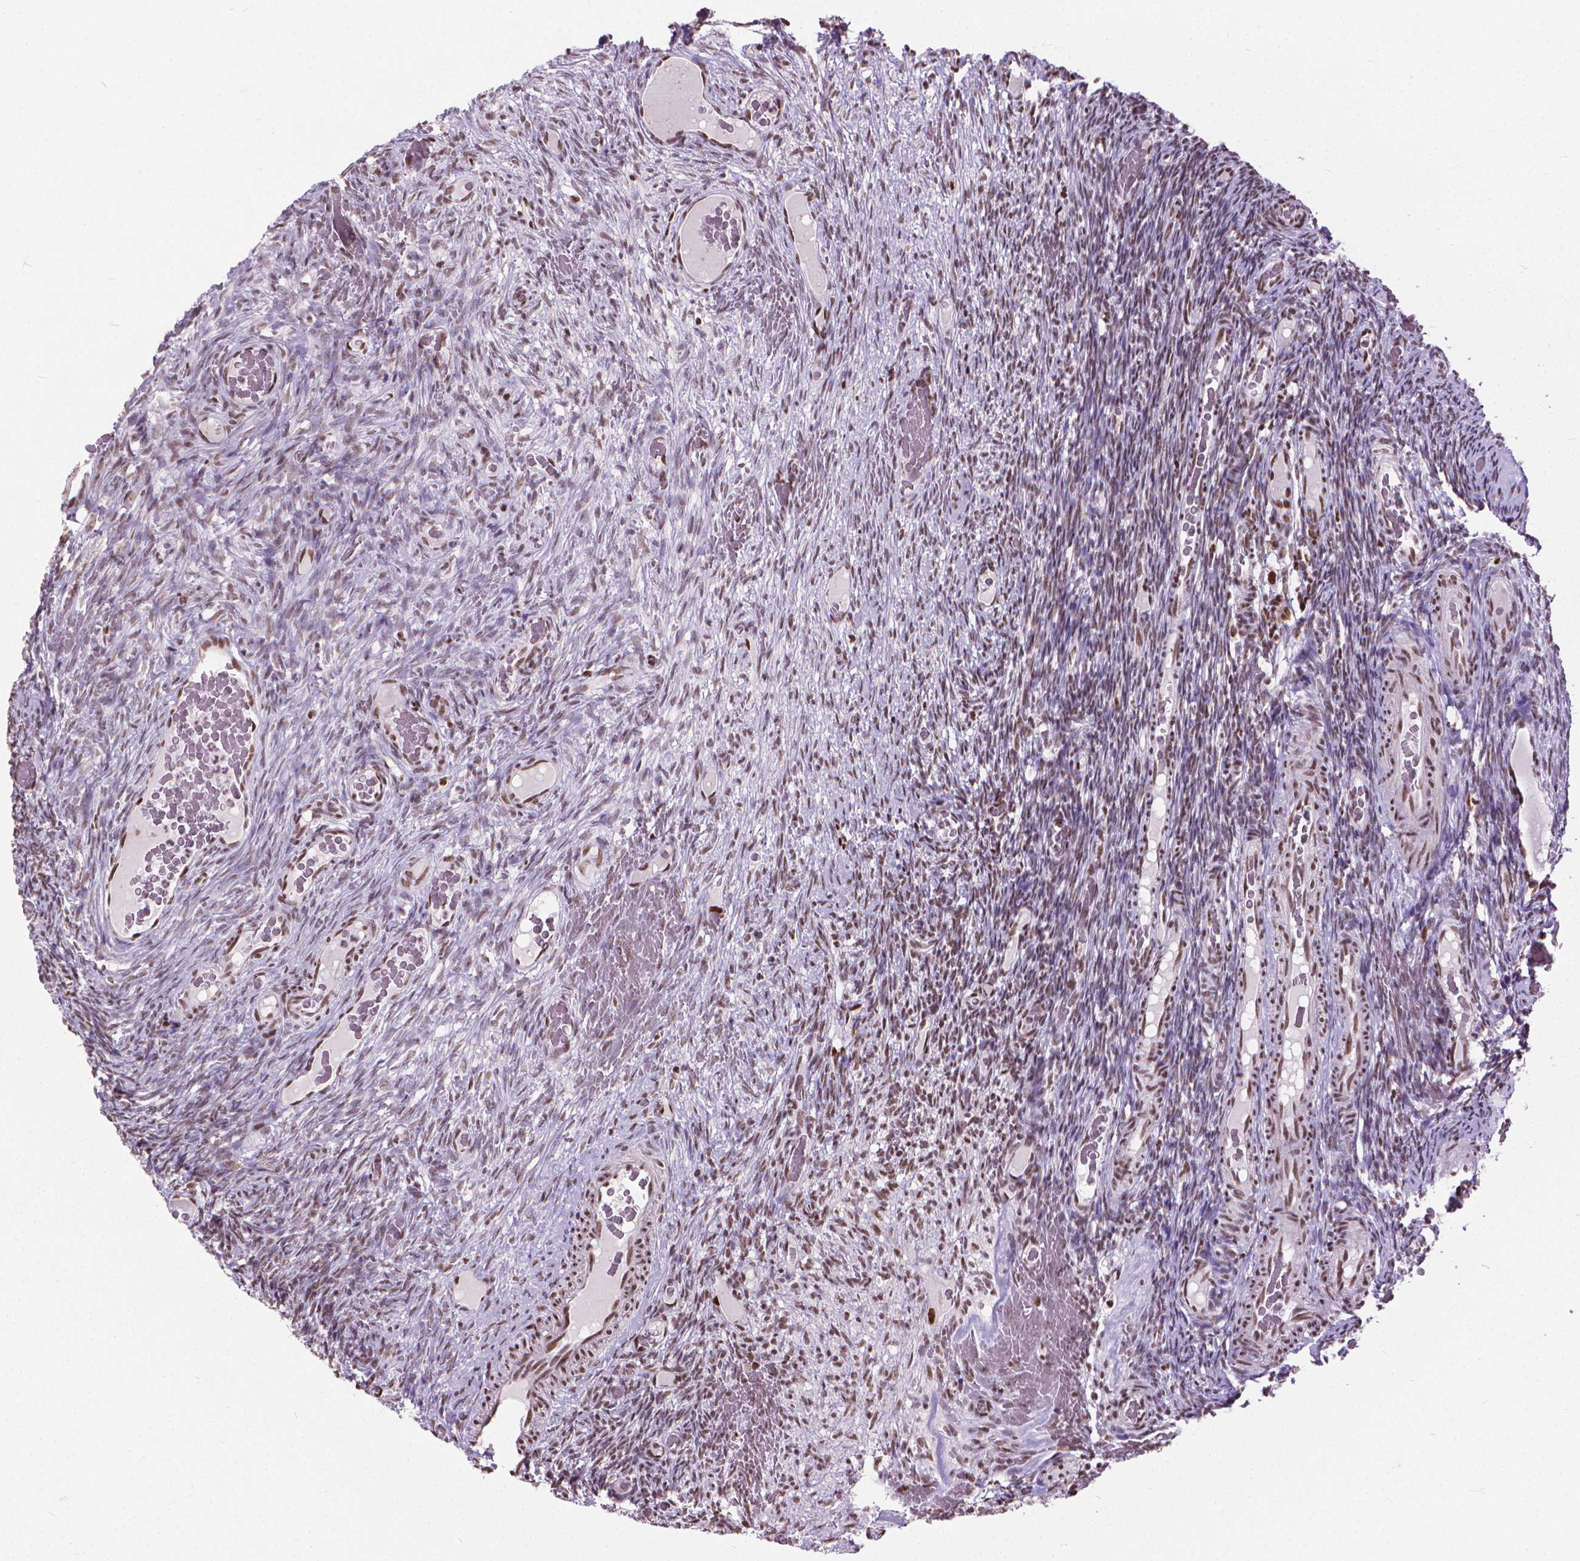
{"staining": {"intensity": "strong", "quantity": ">75%", "location": "nuclear"}, "tissue": "ovary", "cell_type": "Follicle cells", "image_type": "normal", "snomed": [{"axis": "morphology", "description": "Normal tissue, NOS"}, {"axis": "topography", "description": "Ovary"}], "caption": "Ovary stained with DAB immunohistochemistry demonstrates high levels of strong nuclear staining in approximately >75% of follicle cells. Immunohistochemistry (ihc) stains the protein of interest in brown and the nuclei are stained blue.", "gene": "AKAP8", "patient": {"sex": "female", "age": 34}}